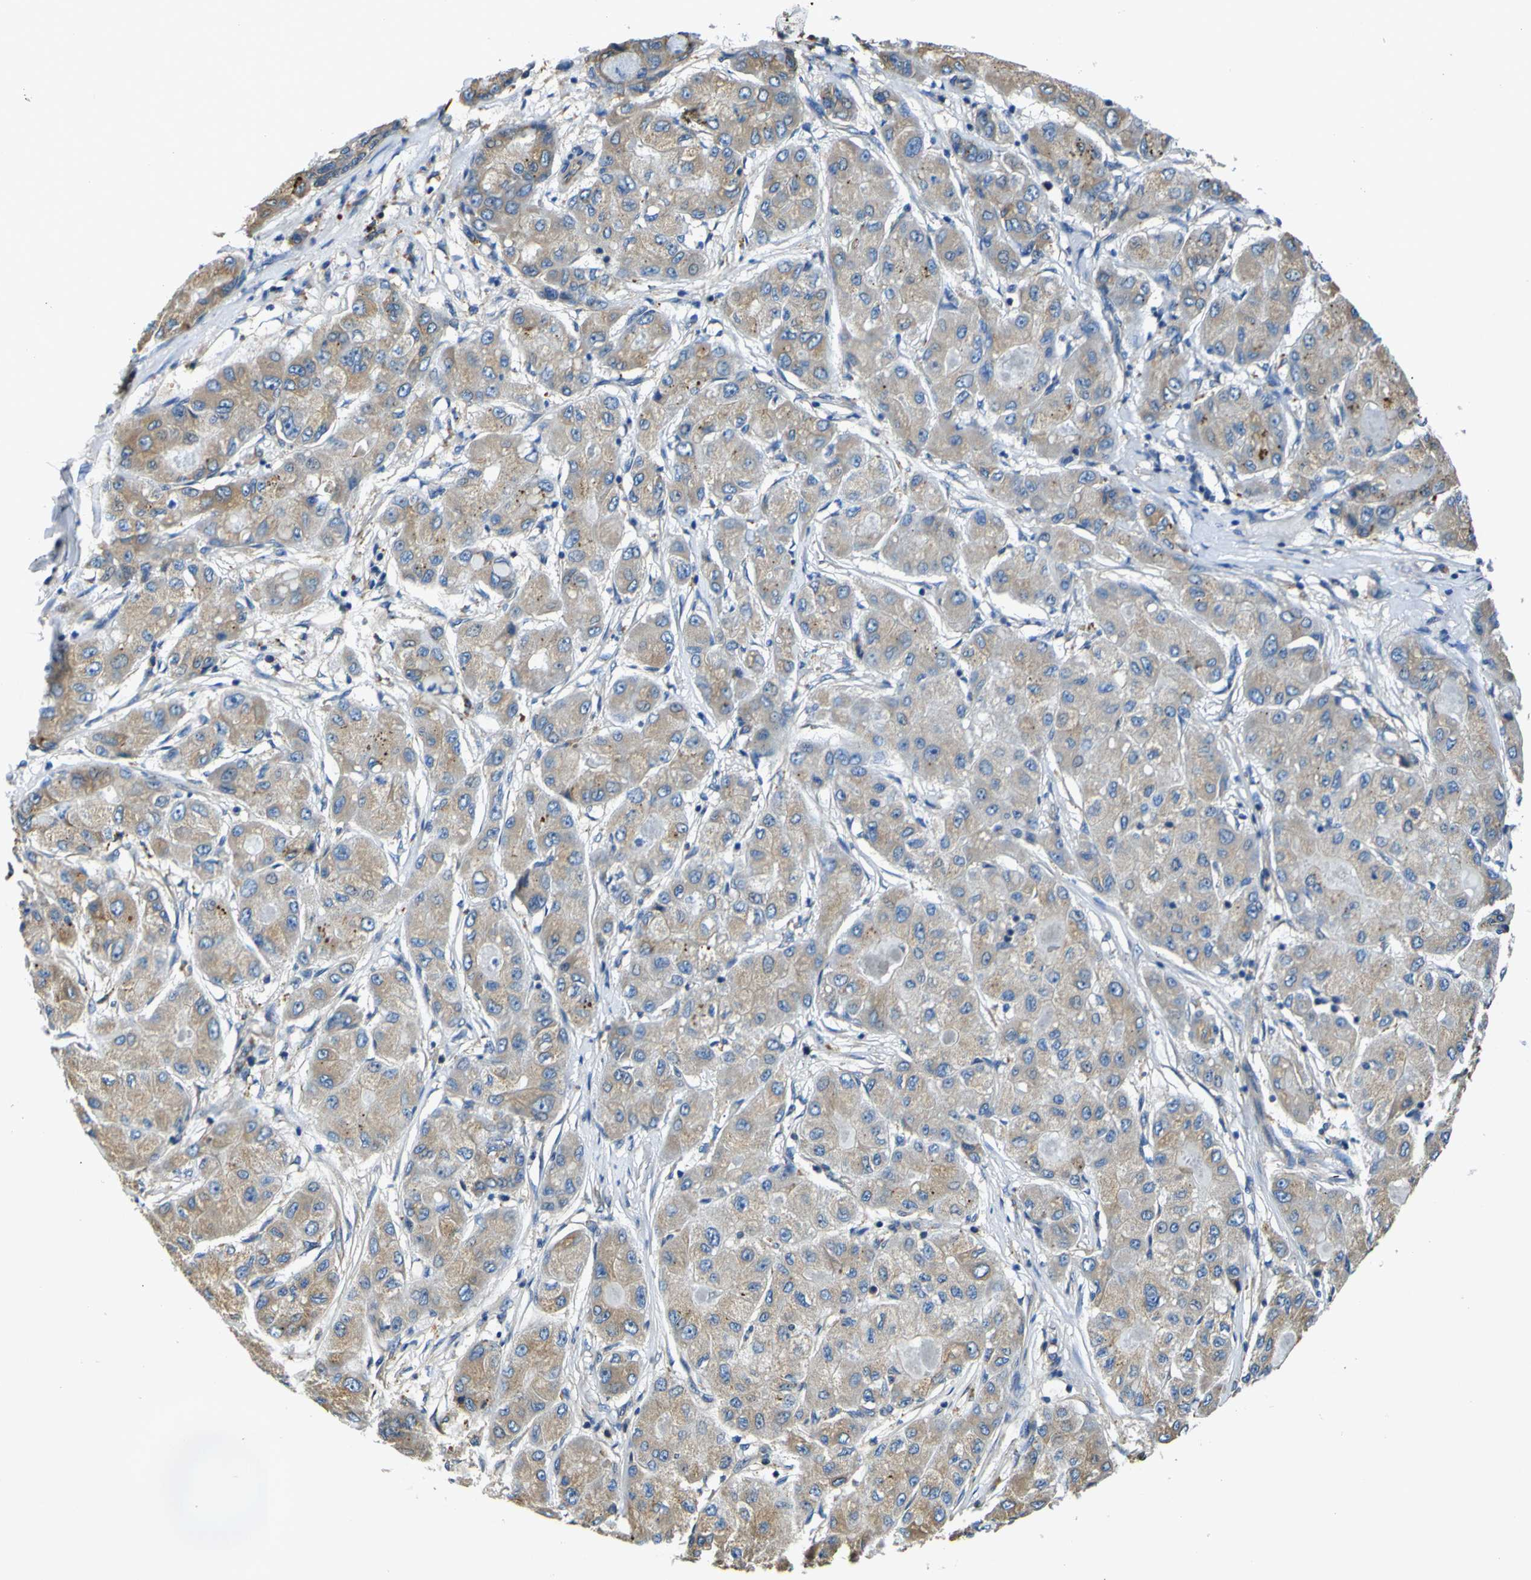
{"staining": {"intensity": "weak", "quantity": ">75%", "location": "cytoplasmic/membranous"}, "tissue": "liver cancer", "cell_type": "Tumor cells", "image_type": "cancer", "snomed": [{"axis": "morphology", "description": "Carcinoma, Hepatocellular, NOS"}, {"axis": "topography", "description": "Liver"}], "caption": "The immunohistochemical stain highlights weak cytoplasmic/membranous positivity in tumor cells of liver hepatocellular carcinoma tissue.", "gene": "TUBB", "patient": {"sex": "male", "age": 80}}